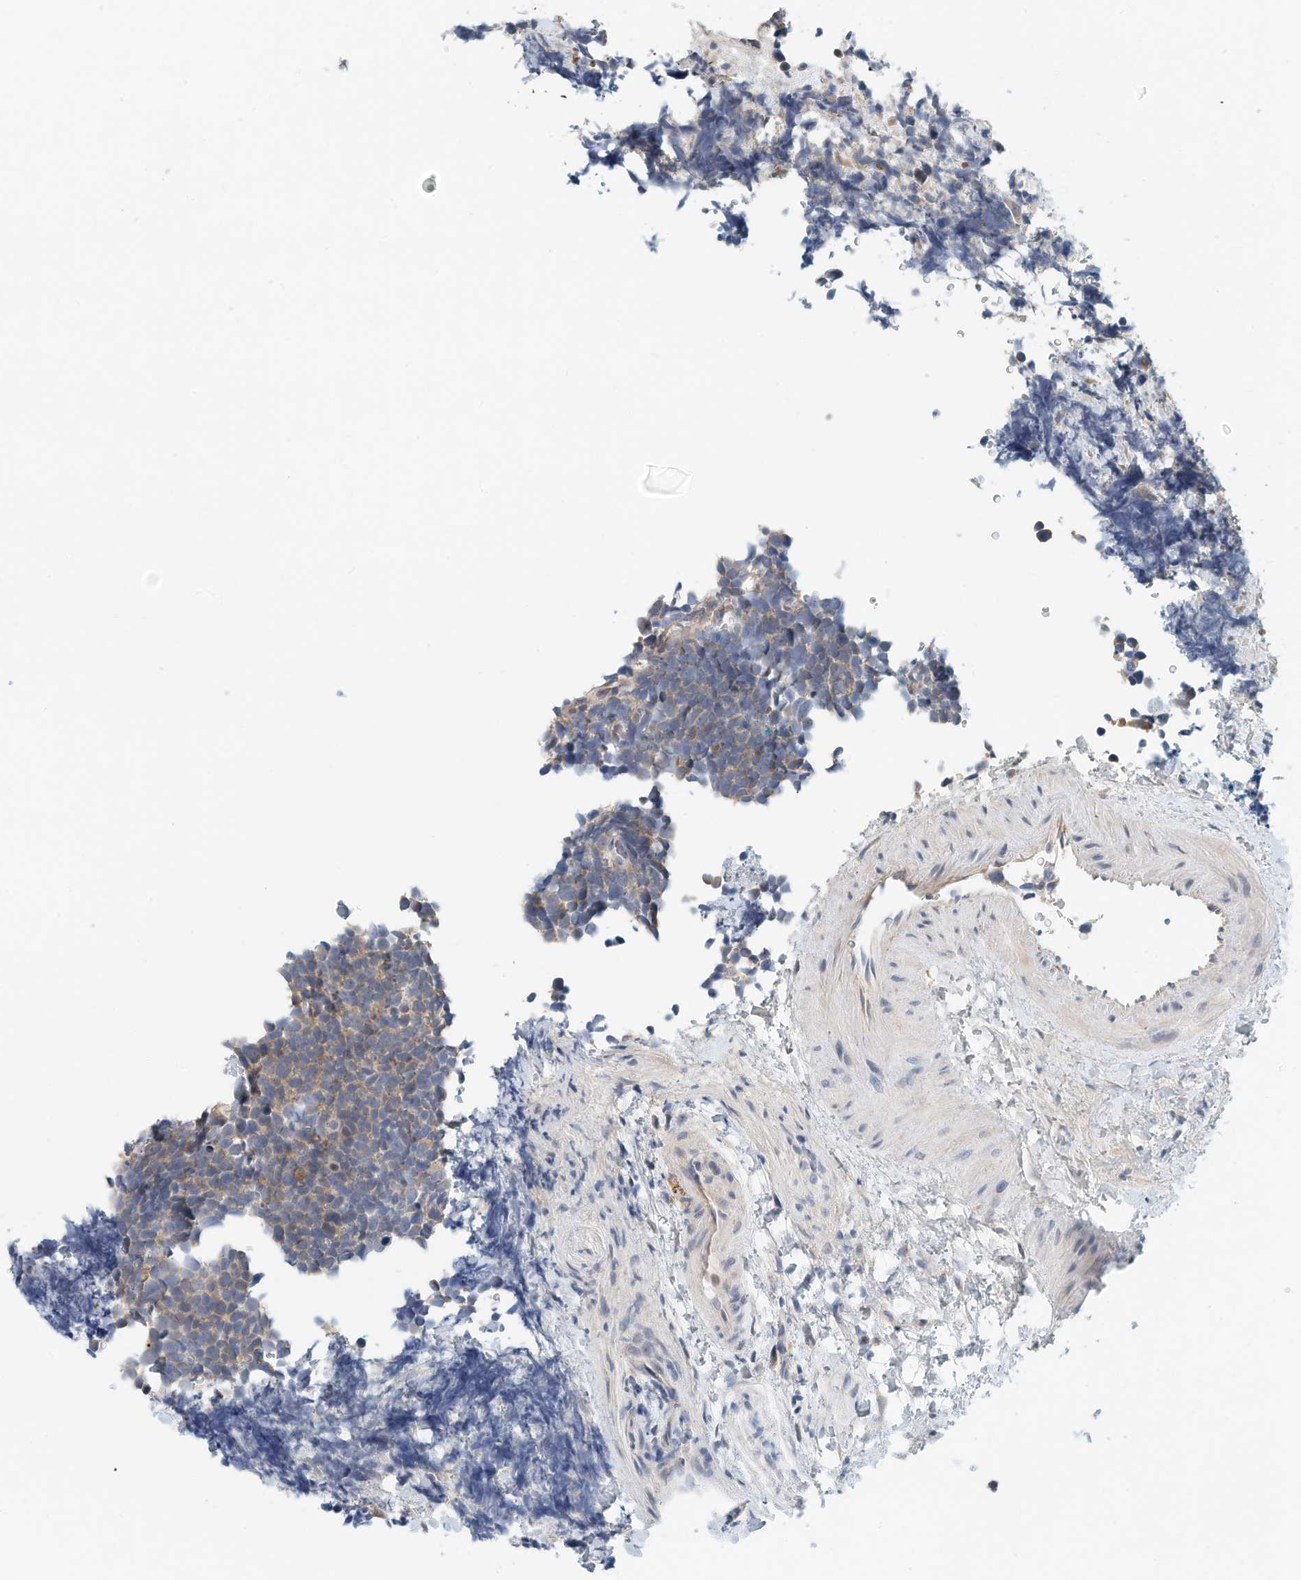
{"staining": {"intensity": "weak", "quantity": "<25%", "location": "cytoplasmic/membranous"}, "tissue": "urothelial cancer", "cell_type": "Tumor cells", "image_type": "cancer", "snomed": [{"axis": "morphology", "description": "Urothelial carcinoma, High grade"}, {"axis": "topography", "description": "Urinary bladder"}], "caption": "A histopathology image of human urothelial cancer is negative for staining in tumor cells.", "gene": "ARHGAP28", "patient": {"sex": "female", "age": 82}}